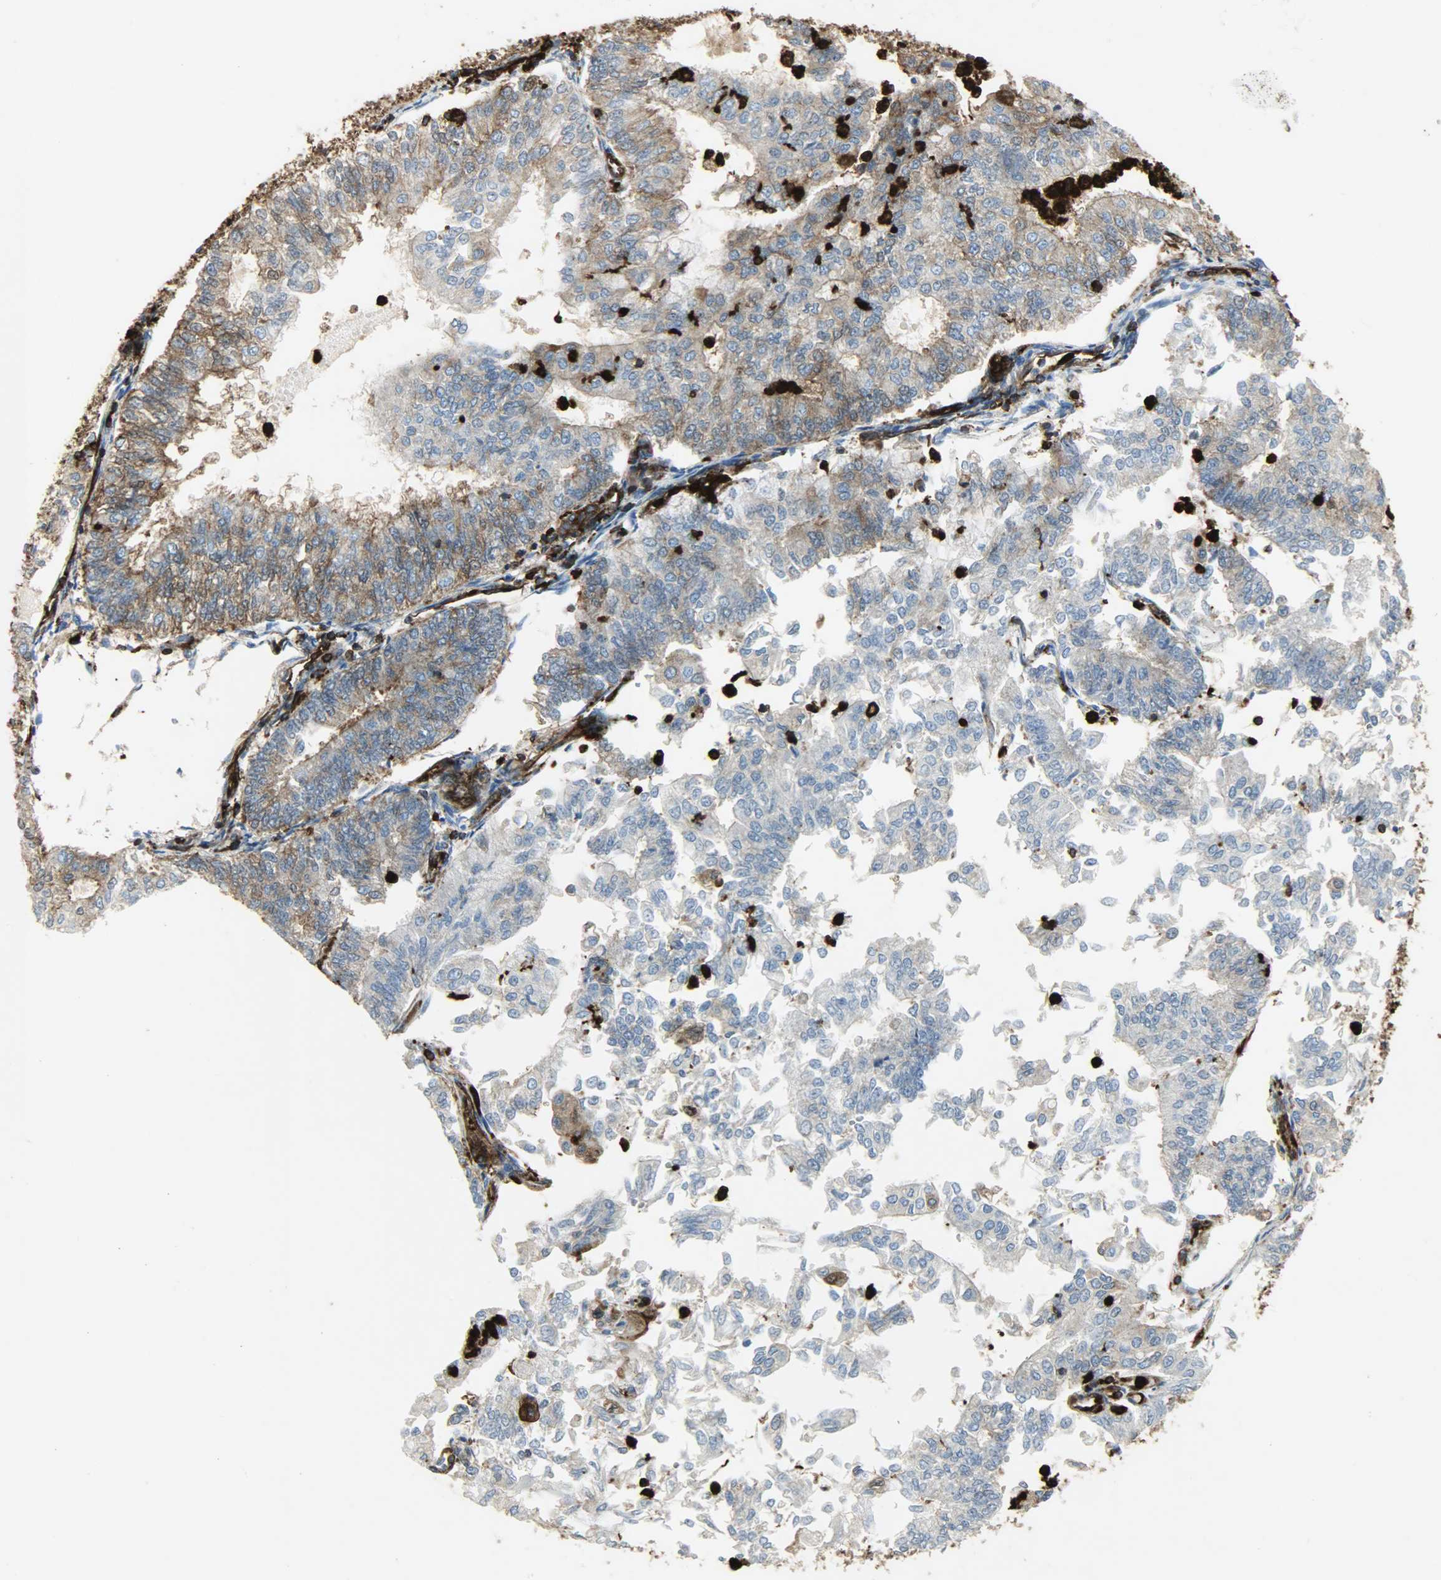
{"staining": {"intensity": "strong", "quantity": ">75%", "location": "cytoplasmic/membranous"}, "tissue": "endometrial cancer", "cell_type": "Tumor cells", "image_type": "cancer", "snomed": [{"axis": "morphology", "description": "Adenocarcinoma, NOS"}, {"axis": "topography", "description": "Endometrium"}], "caption": "Human endometrial adenocarcinoma stained with a brown dye shows strong cytoplasmic/membranous positive staining in about >75% of tumor cells.", "gene": "VASP", "patient": {"sex": "female", "age": 59}}